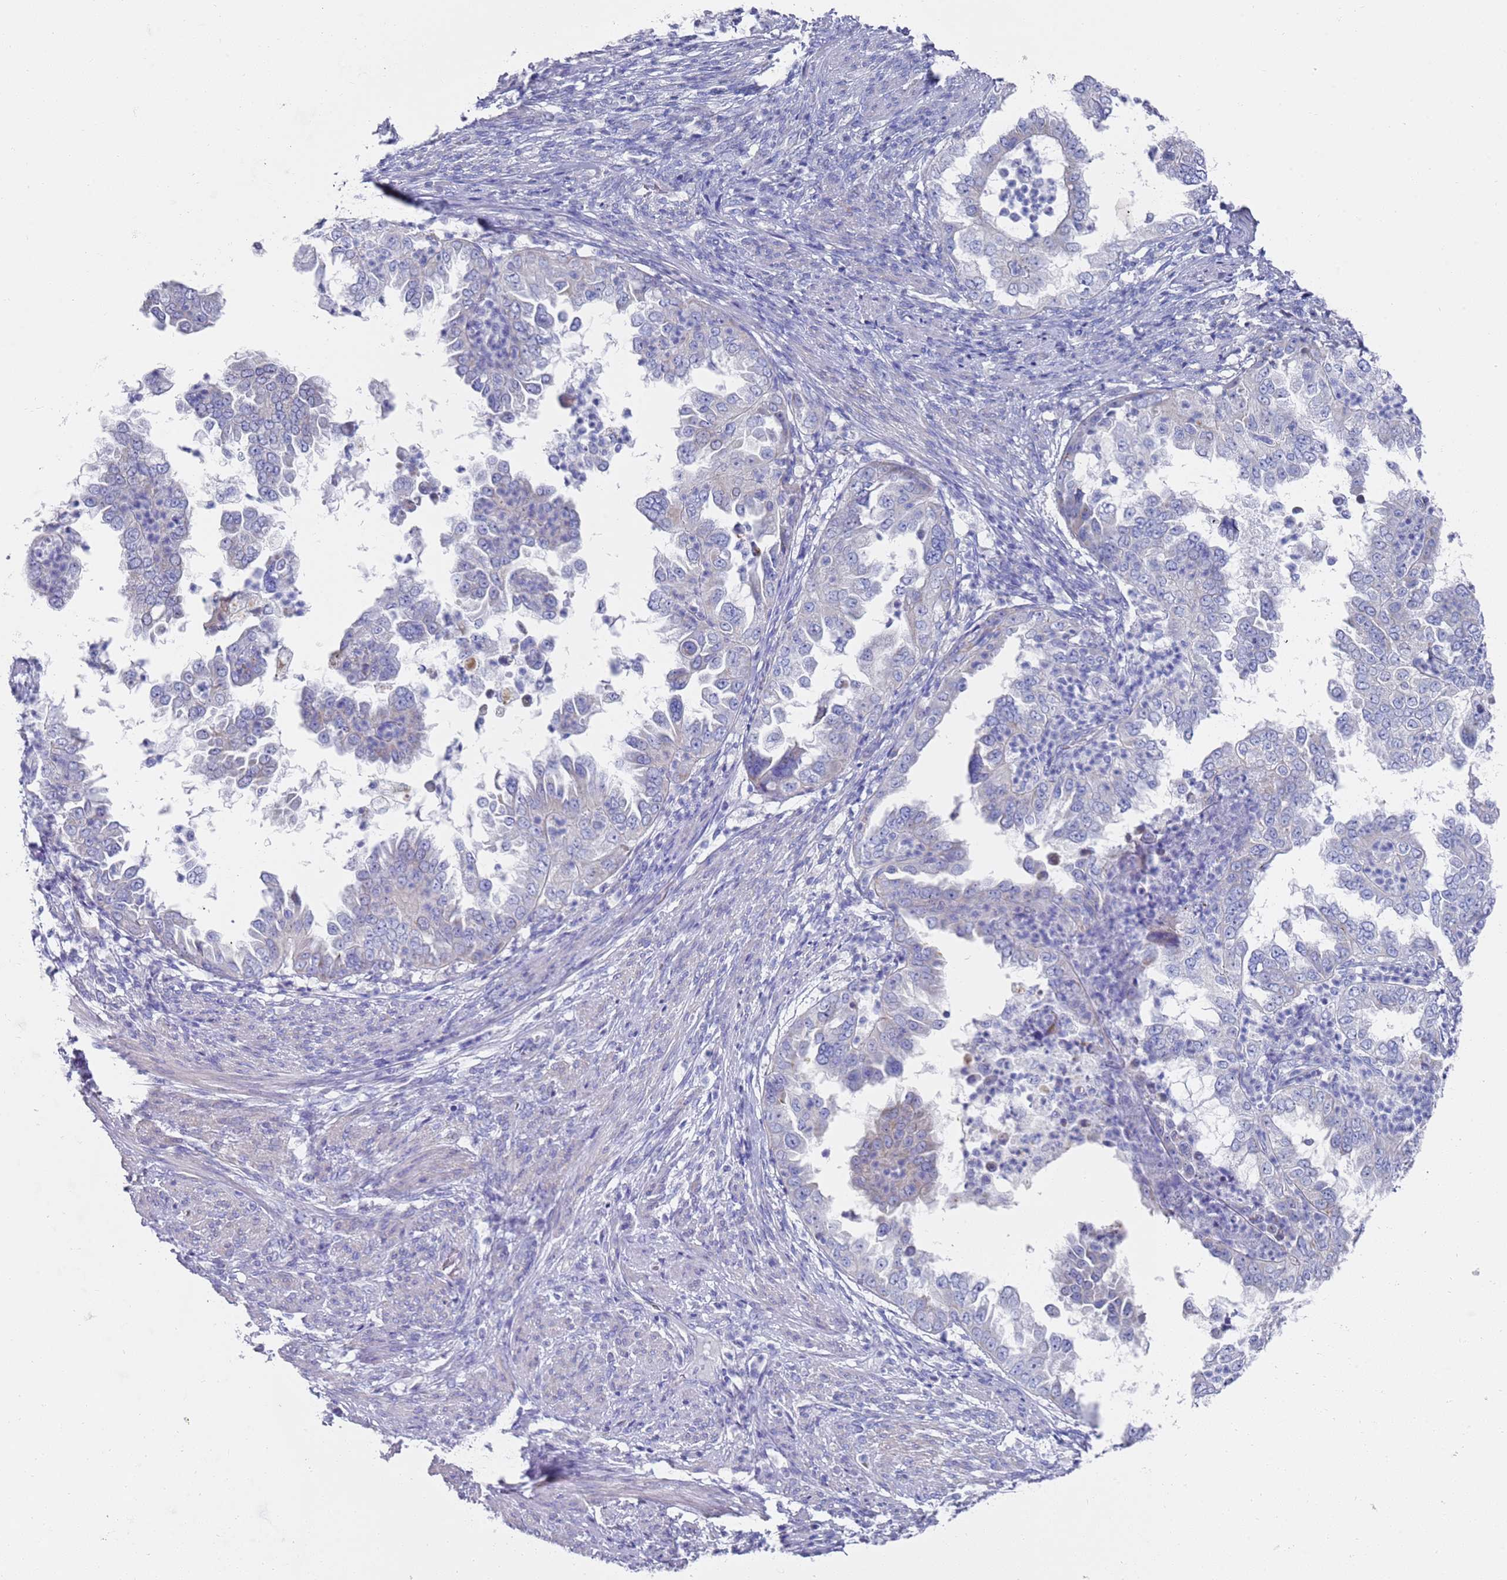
{"staining": {"intensity": "negative", "quantity": "none", "location": "none"}, "tissue": "endometrial cancer", "cell_type": "Tumor cells", "image_type": "cancer", "snomed": [{"axis": "morphology", "description": "Adenocarcinoma, NOS"}, {"axis": "topography", "description": "Endometrium"}], "caption": "Tumor cells show no significant positivity in endometrial cancer (adenocarcinoma).", "gene": "SCAPER", "patient": {"sex": "female", "age": 85}}